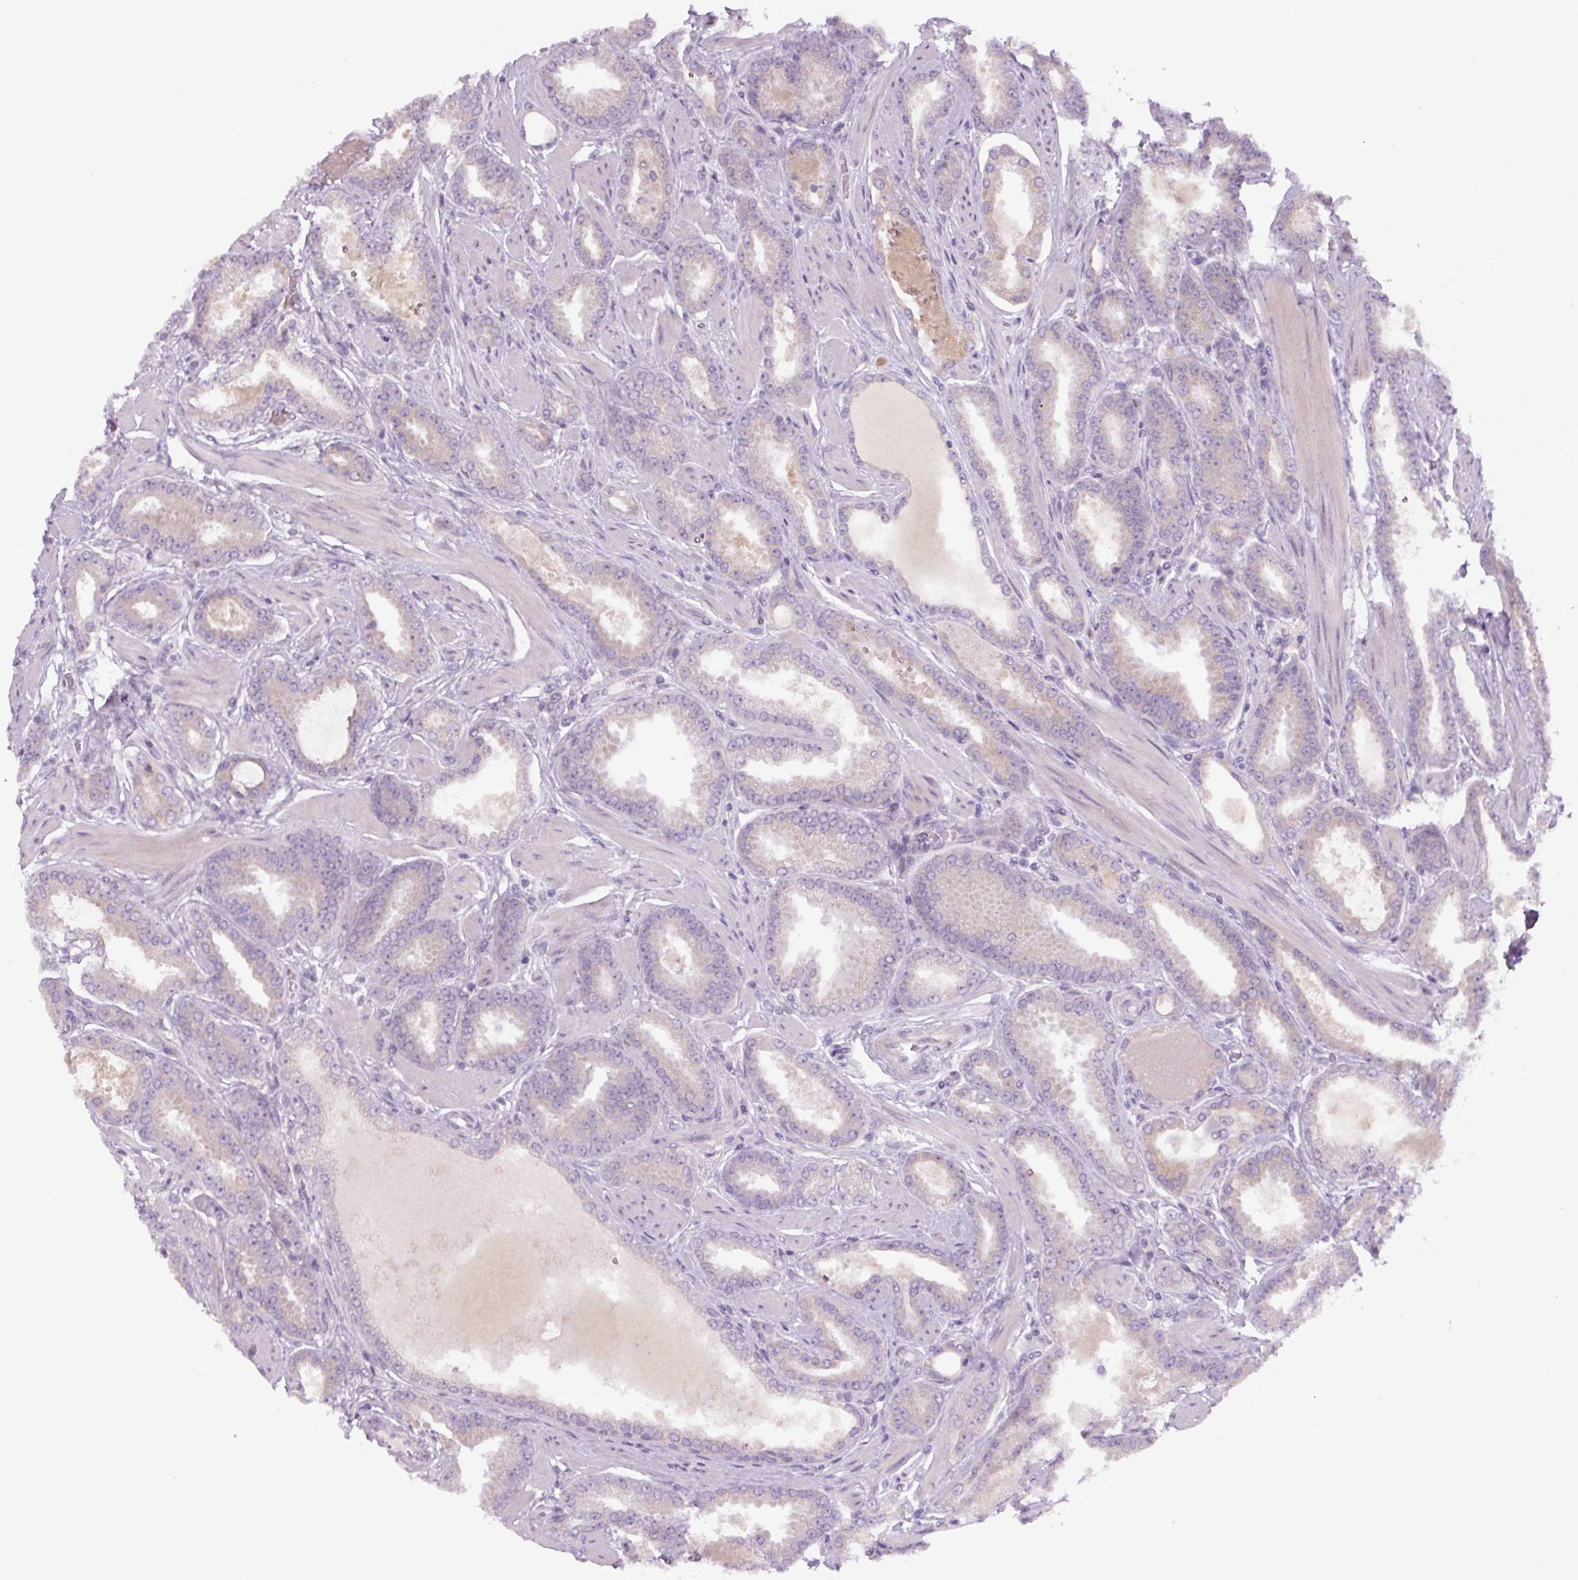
{"staining": {"intensity": "weak", "quantity": "<25%", "location": "cytoplasmic/membranous"}, "tissue": "prostate cancer", "cell_type": "Tumor cells", "image_type": "cancer", "snomed": [{"axis": "morphology", "description": "Adenocarcinoma, Low grade"}, {"axis": "topography", "description": "Prostate"}], "caption": "Immunohistochemistry of low-grade adenocarcinoma (prostate) displays no expression in tumor cells.", "gene": "YIF1B", "patient": {"sex": "male", "age": 42}}